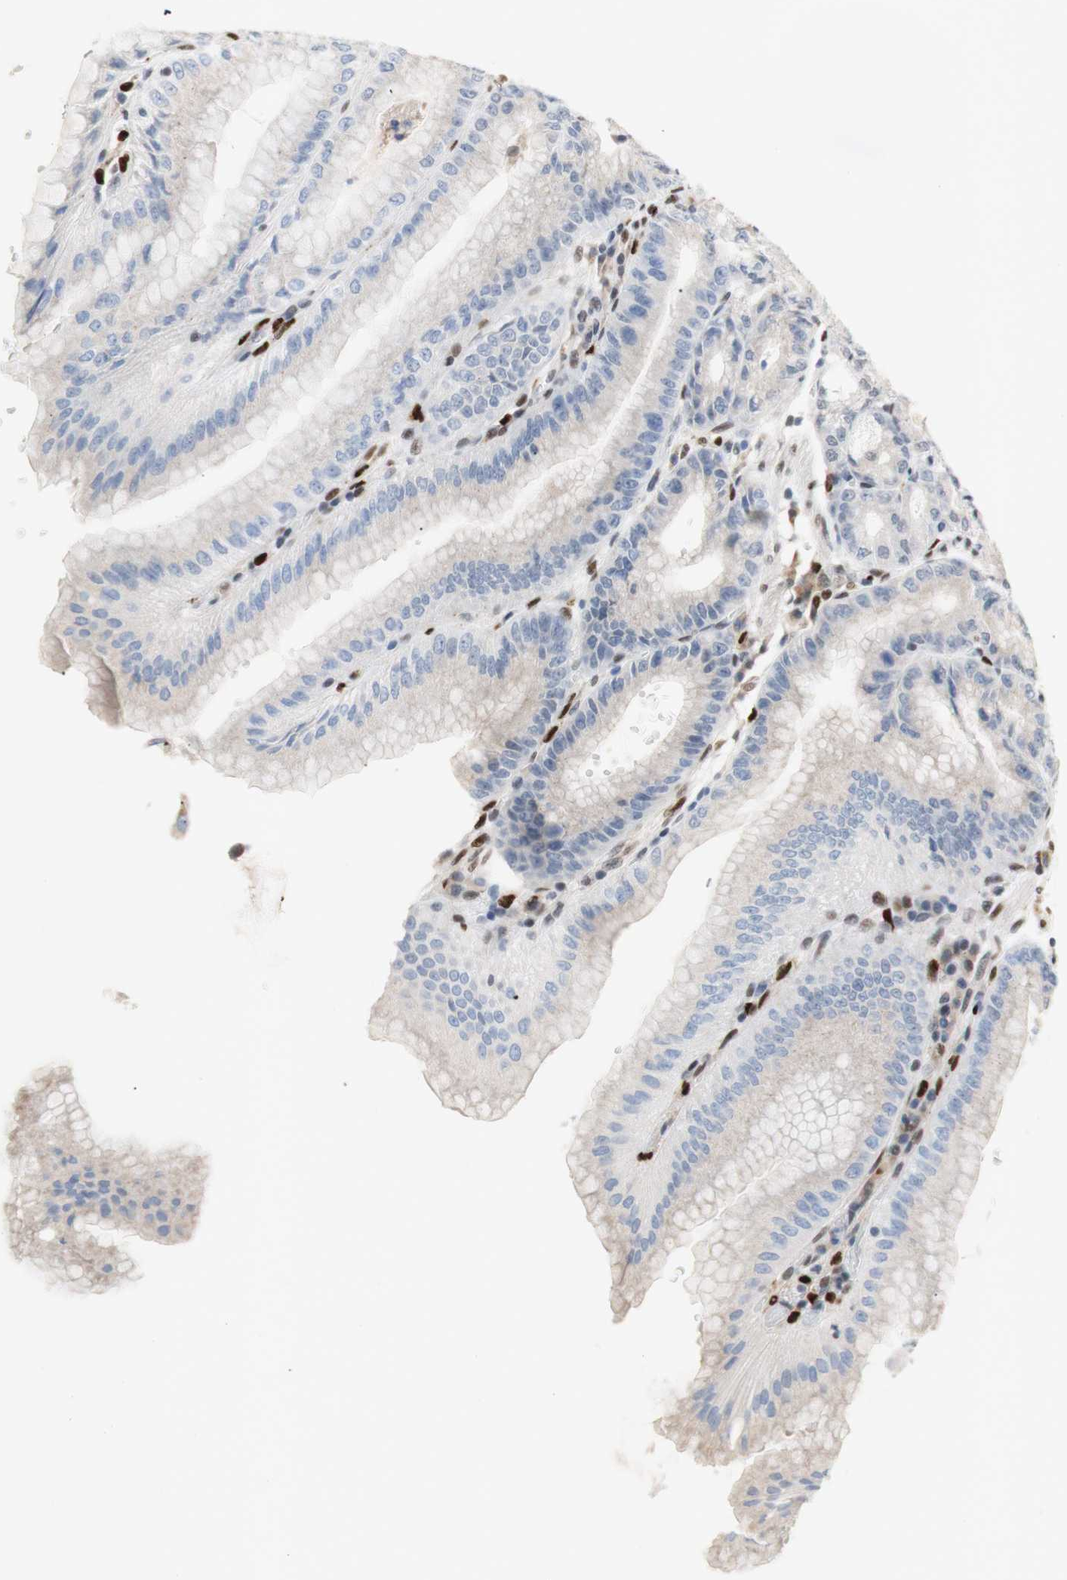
{"staining": {"intensity": "weak", "quantity": "25%-75%", "location": "cytoplasmic/membranous,nuclear"}, "tissue": "stomach", "cell_type": "Glandular cells", "image_type": "normal", "snomed": [{"axis": "morphology", "description": "Normal tissue, NOS"}, {"axis": "topography", "description": "Stomach, lower"}], "caption": "Protein expression analysis of normal human stomach reveals weak cytoplasmic/membranous,nuclear positivity in about 25%-75% of glandular cells. The staining was performed using DAB to visualize the protein expression in brown, while the nuclei were stained in blue with hematoxylin (Magnification: 20x).", "gene": "EED", "patient": {"sex": "male", "age": 71}}